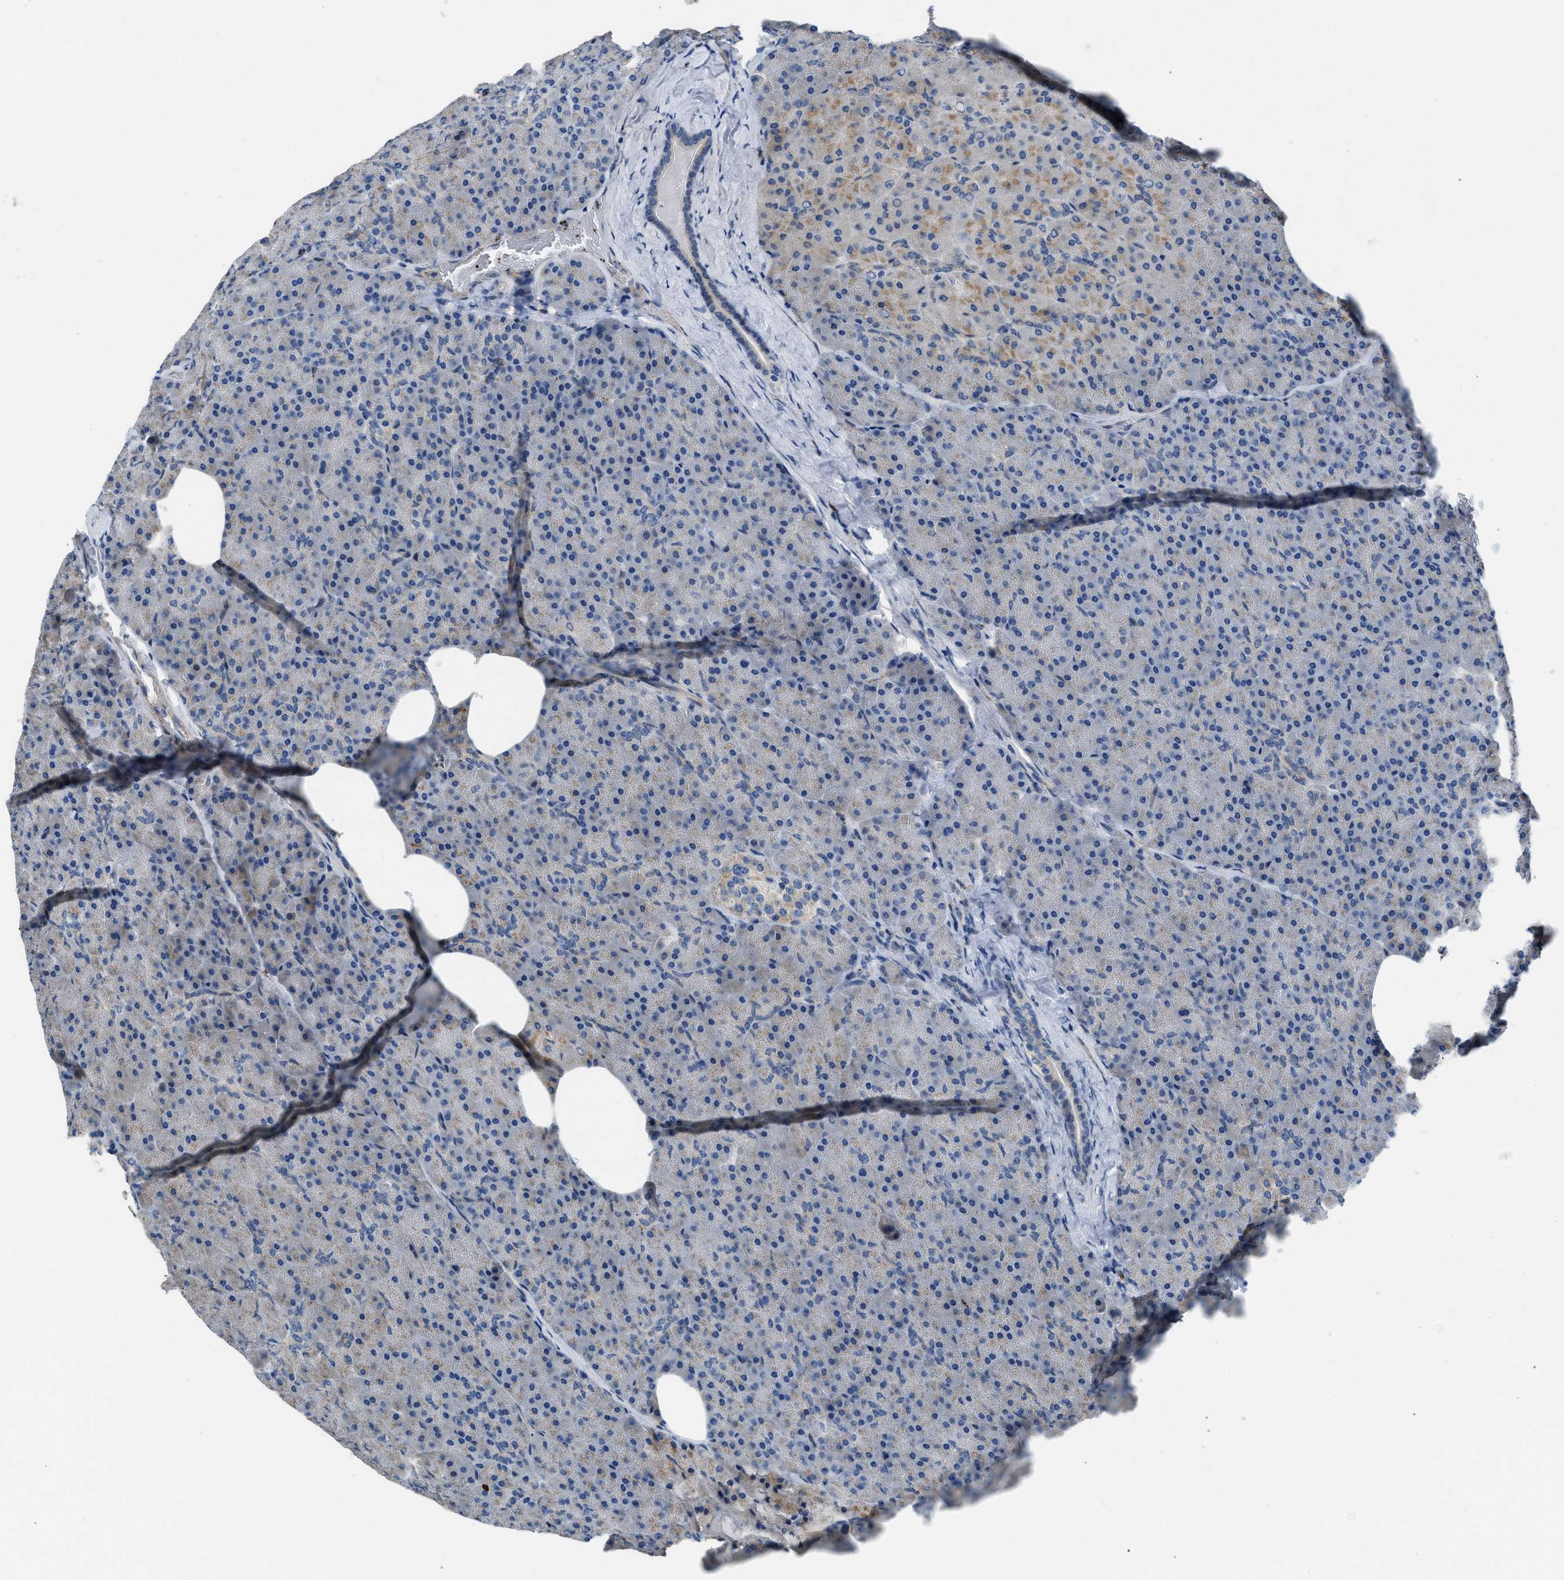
{"staining": {"intensity": "moderate", "quantity": "<25%", "location": "cytoplasmic/membranous"}, "tissue": "pancreas", "cell_type": "Exocrine glandular cells", "image_type": "normal", "snomed": [{"axis": "morphology", "description": "Normal tissue, NOS"}, {"axis": "topography", "description": "Pancreas"}], "caption": "Normal pancreas was stained to show a protein in brown. There is low levels of moderate cytoplasmic/membranous expression in approximately <25% of exocrine glandular cells. The staining was performed using DAB (3,3'-diaminobenzidine) to visualize the protein expression in brown, while the nuclei were stained in blue with hematoxylin (Magnification: 20x).", "gene": "GGCX", "patient": {"sex": "female", "age": 35}}